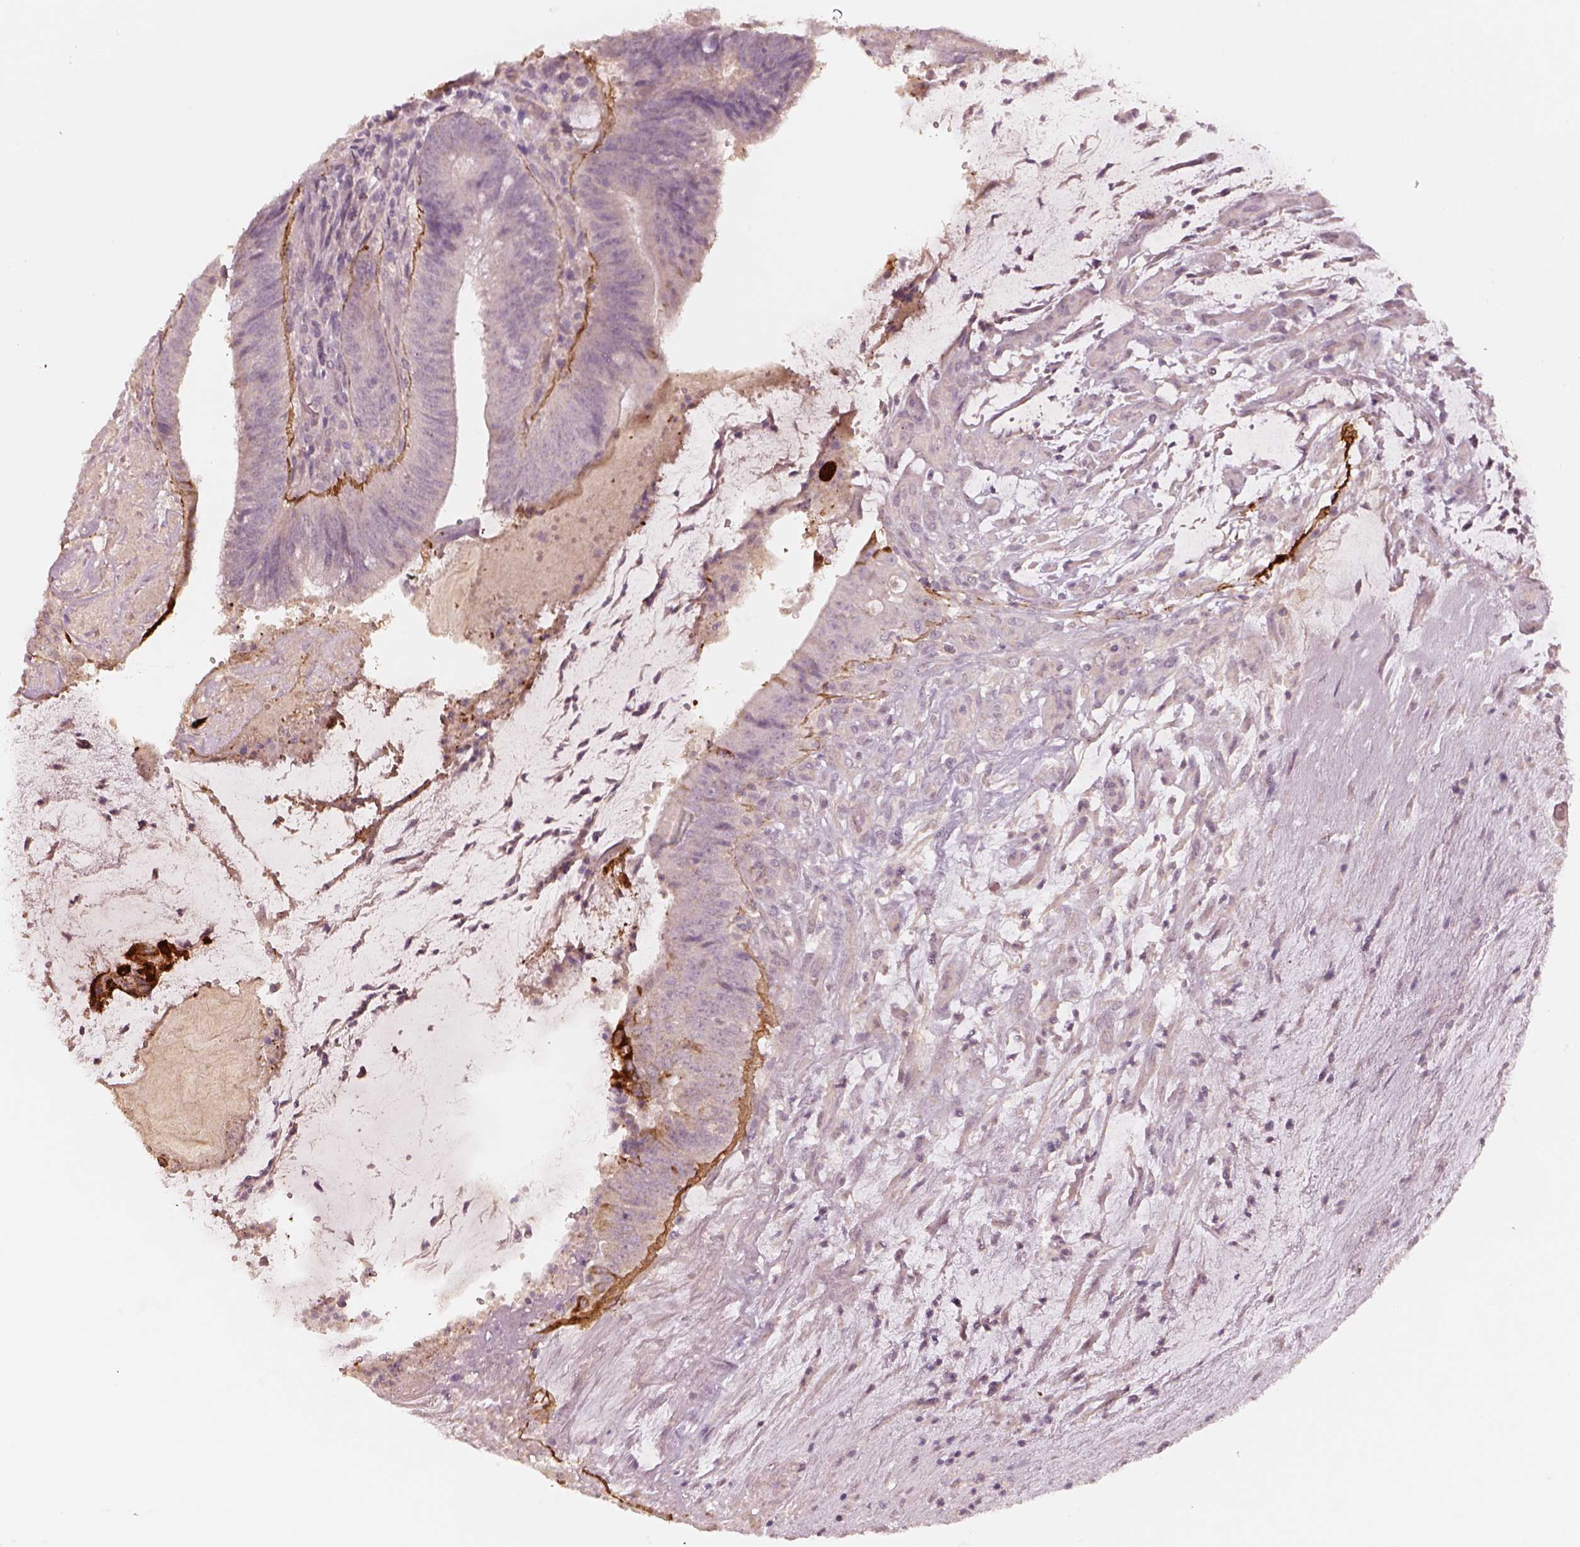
{"staining": {"intensity": "negative", "quantity": "none", "location": "none"}, "tissue": "colorectal cancer", "cell_type": "Tumor cells", "image_type": "cancer", "snomed": [{"axis": "morphology", "description": "Adenocarcinoma, NOS"}, {"axis": "topography", "description": "Colon"}], "caption": "High magnification brightfield microscopy of colorectal cancer (adenocarcinoma) stained with DAB (brown) and counterstained with hematoxylin (blue): tumor cells show no significant positivity.", "gene": "LAMC2", "patient": {"sex": "female", "age": 43}}